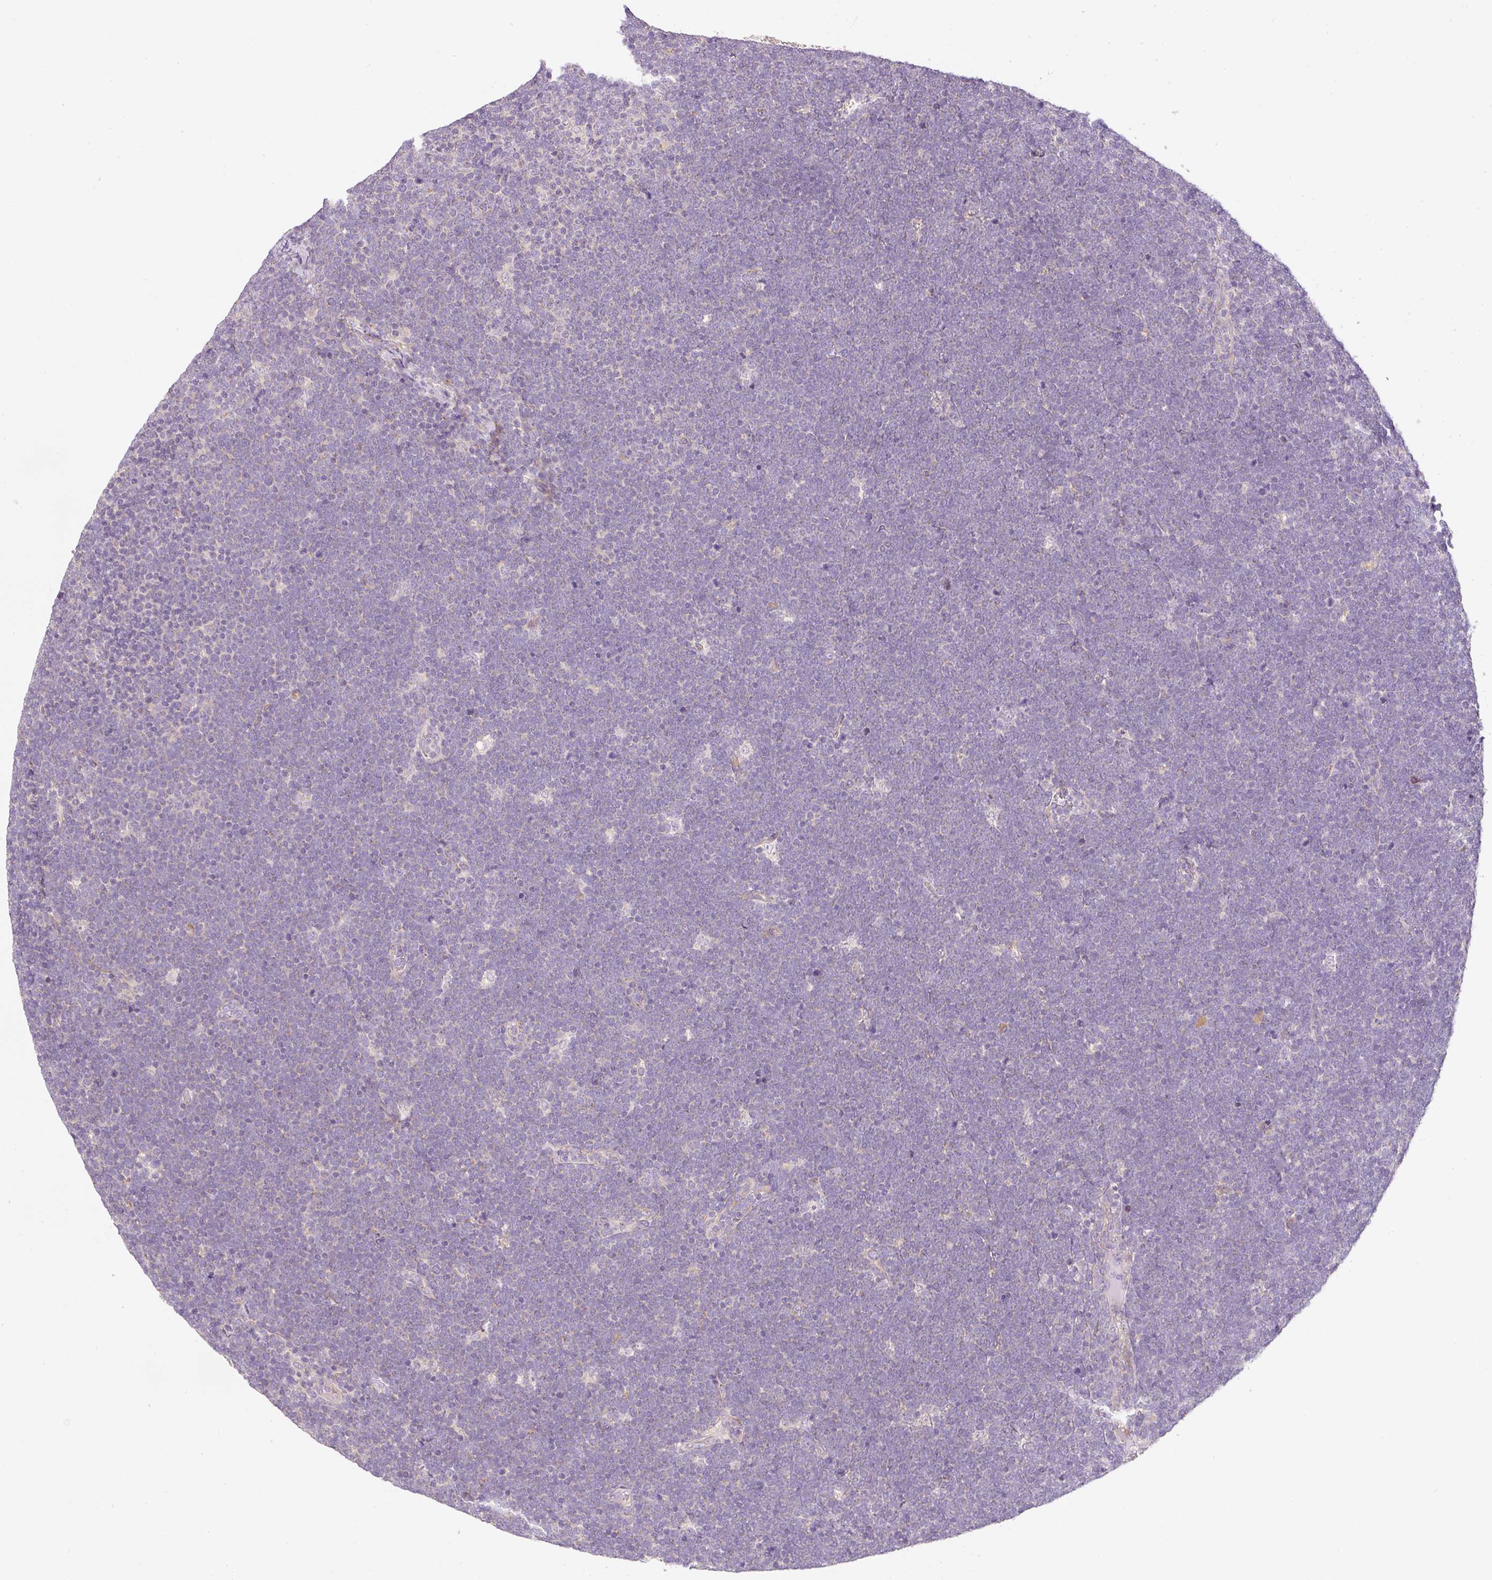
{"staining": {"intensity": "negative", "quantity": "none", "location": "none"}, "tissue": "lymphoma", "cell_type": "Tumor cells", "image_type": "cancer", "snomed": [{"axis": "morphology", "description": "Malignant lymphoma, non-Hodgkin's type, High grade"}, {"axis": "topography", "description": "Lymph node"}], "caption": "The immunohistochemistry (IHC) histopathology image has no significant expression in tumor cells of high-grade malignant lymphoma, non-Hodgkin's type tissue.", "gene": "RNF167", "patient": {"sex": "male", "age": 13}}